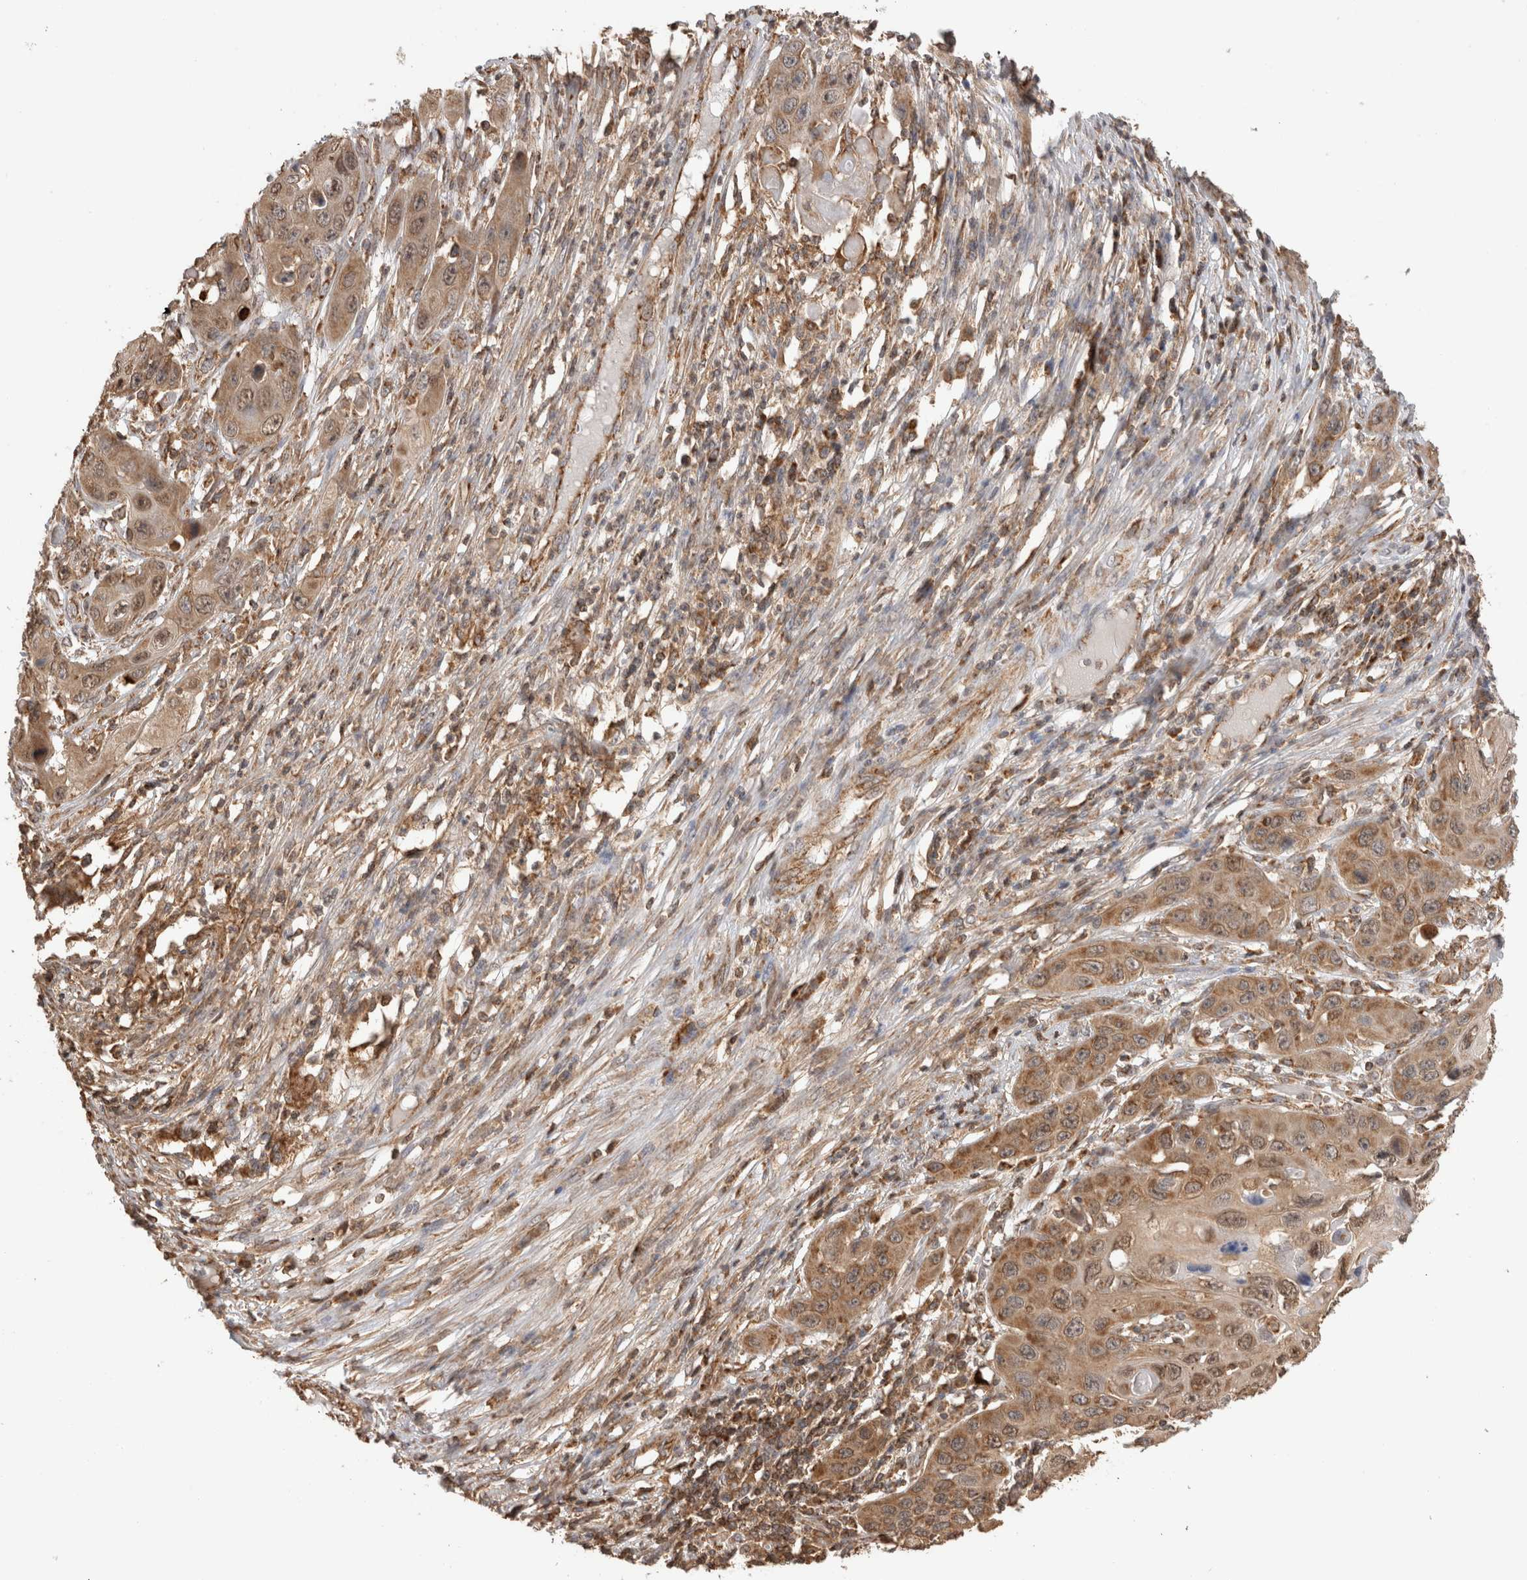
{"staining": {"intensity": "moderate", "quantity": ">75%", "location": "cytoplasmic/membranous"}, "tissue": "skin cancer", "cell_type": "Tumor cells", "image_type": "cancer", "snomed": [{"axis": "morphology", "description": "Squamous cell carcinoma, NOS"}, {"axis": "topography", "description": "Skin"}], "caption": "Skin squamous cell carcinoma was stained to show a protein in brown. There is medium levels of moderate cytoplasmic/membranous staining in approximately >75% of tumor cells. (DAB (3,3'-diaminobenzidine) = brown stain, brightfield microscopy at high magnification).", "gene": "IMMP2L", "patient": {"sex": "male", "age": 55}}